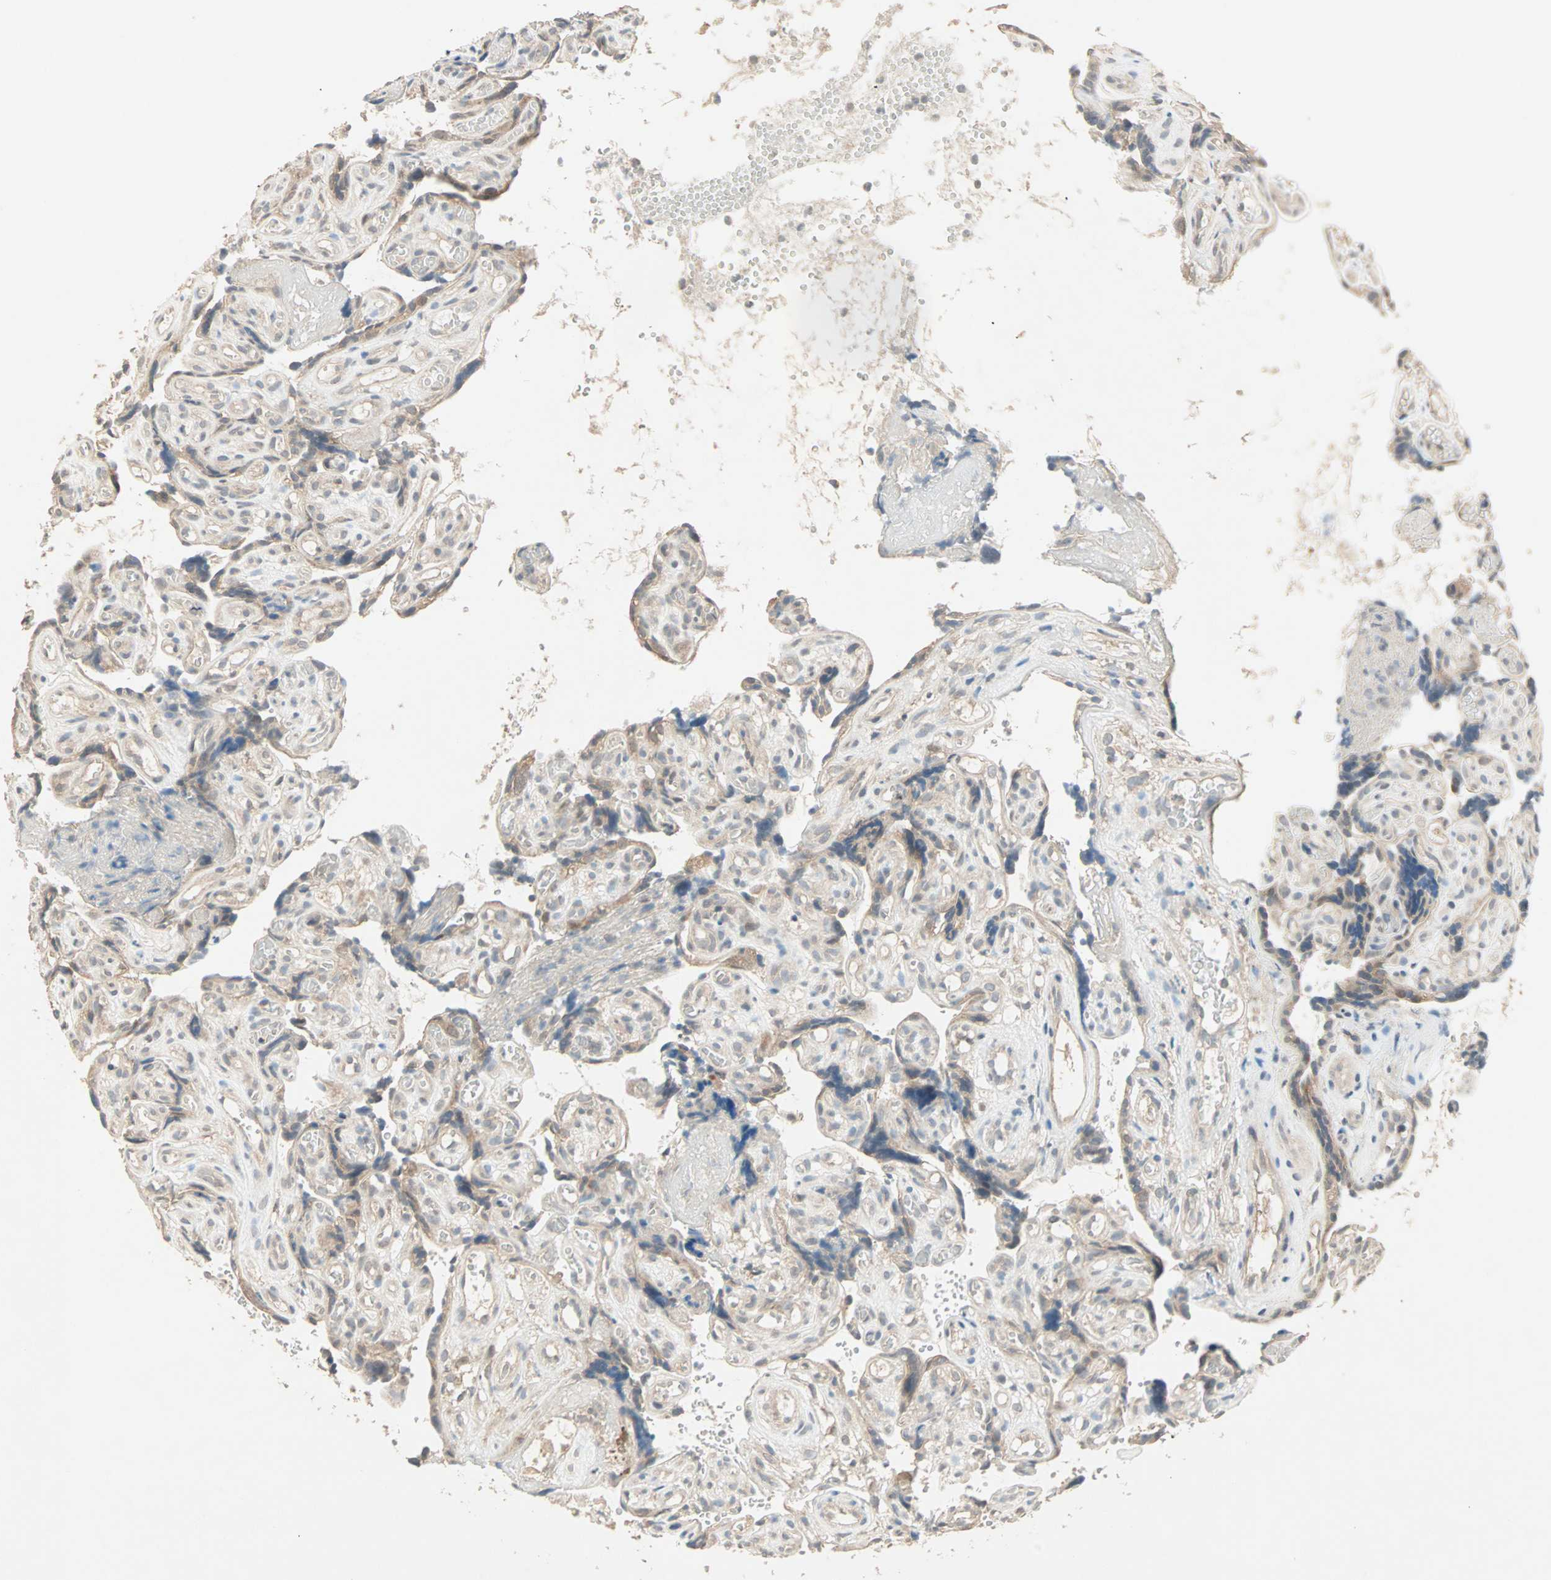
{"staining": {"intensity": "moderate", "quantity": ">75%", "location": "cytoplasmic/membranous"}, "tissue": "placenta", "cell_type": "Decidual cells", "image_type": "normal", "snomed": [{"axis": "morphology", "description": "Normal tissue, NOS"}, {"axis": "topography", "description": "Placenta"}], "caption": "DAB (3,3'-diaminobenzidine) immunohistochemical staining of unremarkable human placenta displays moderate cytoplasmic/membranous protein expression in approximately >75% of decidual cells.", "gene": "TTF2", "patient": {"sex": "female", "age": 30}}